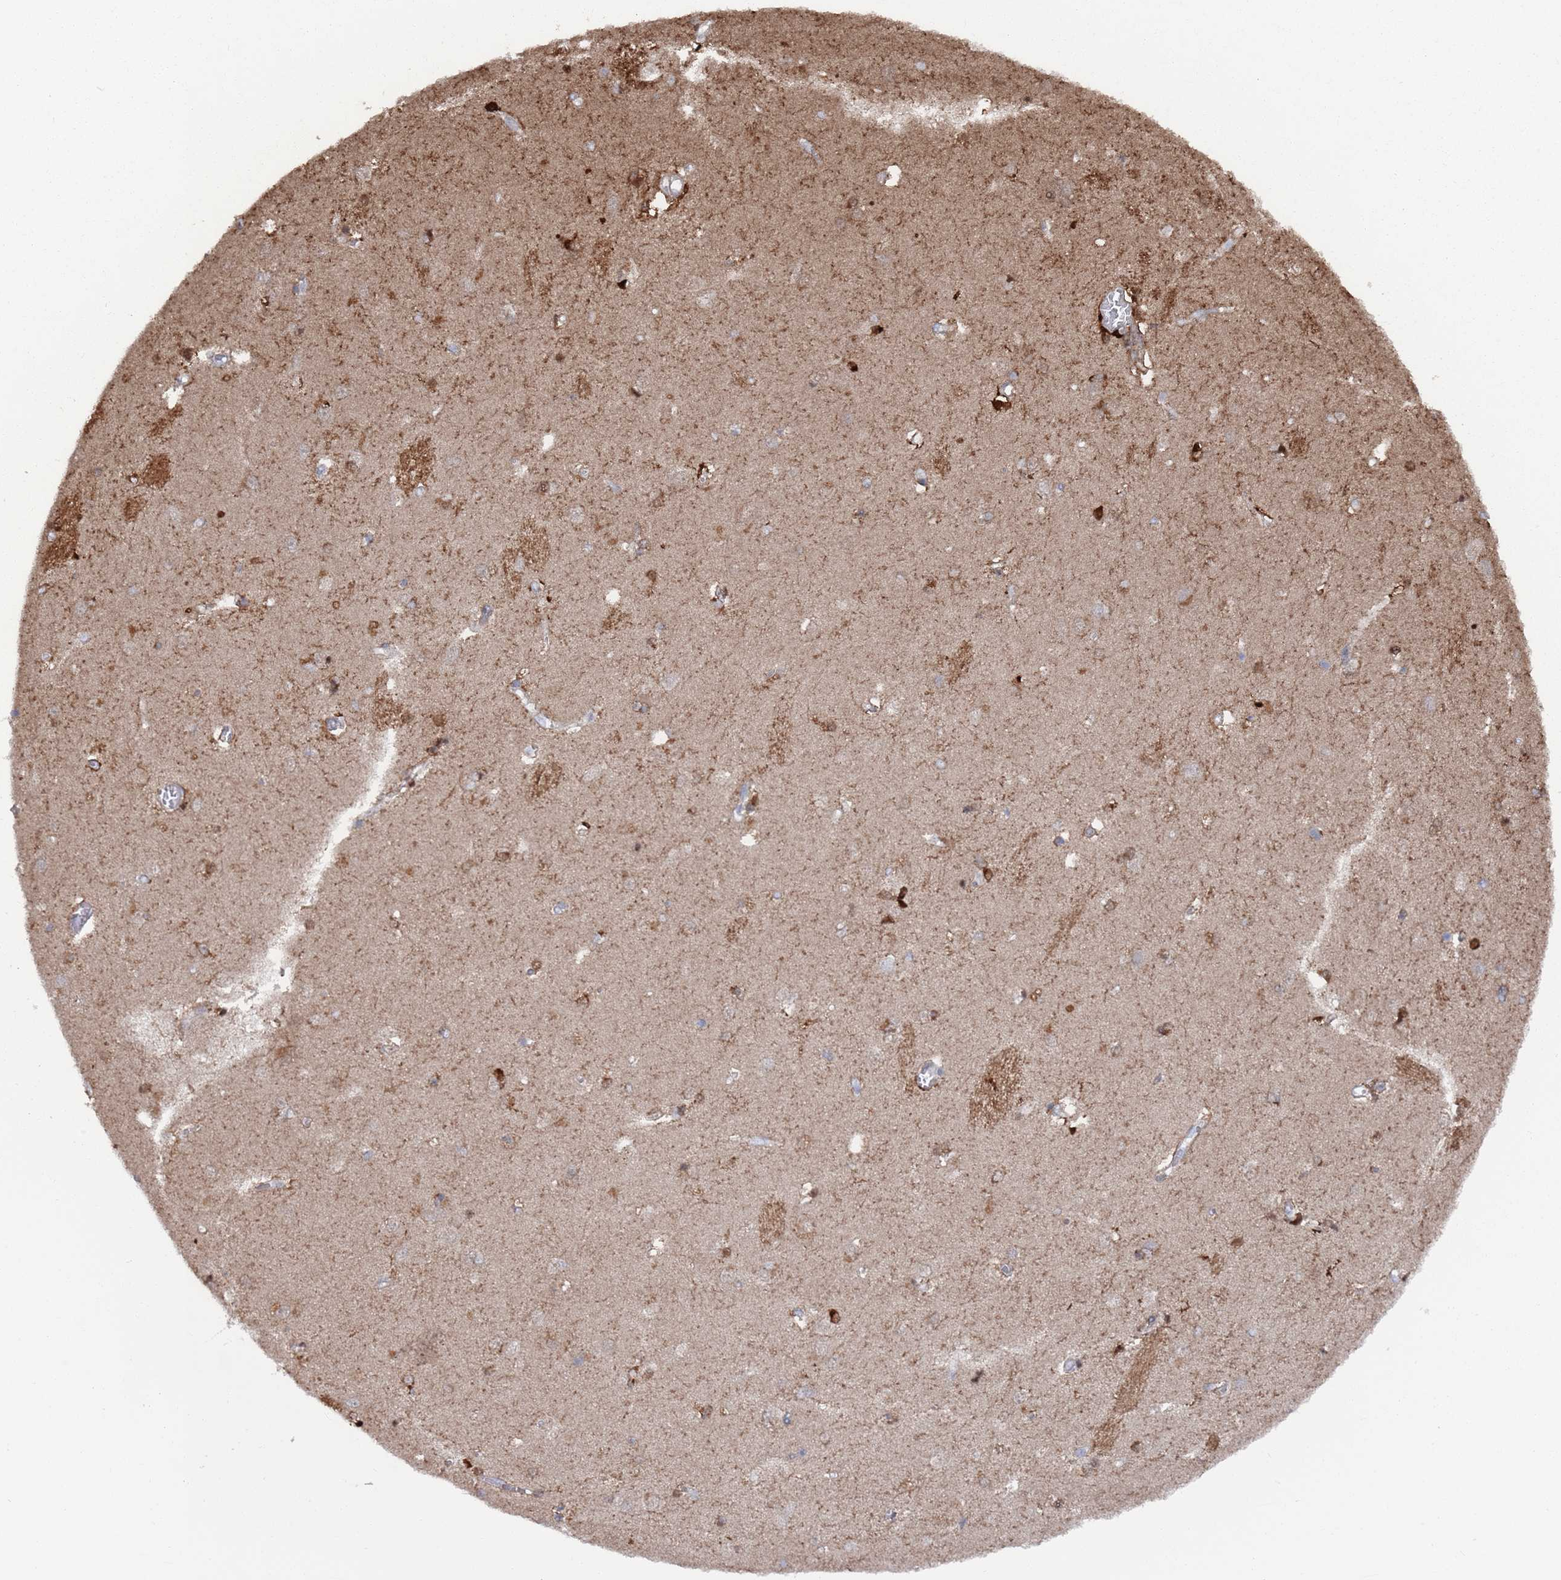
{"staining": {"intensity": "weak", "quantity": "25%-75%", "location": "cytoplasmic/membranous"}, "tissue": "caudate", "cell_type": "Glial cells", "image_type": "normal", "snomed": [{"axis": "morphology", "description": "Normal tissue, NOS"}, {"axis": "topography", "description": "Lateral ventricle wall"}], "caption": "Protein staining displays weak cytoplasmic/membranous positivity in approximately 25%-75% of glial cells in normal caudate. The staining is performed using DAB brown chromogen to label protein expression. The nuclei are counter-stained blue using hematoxylin.", "gene": "DGKD", "patient": {"sex": "male", "age": 37}}